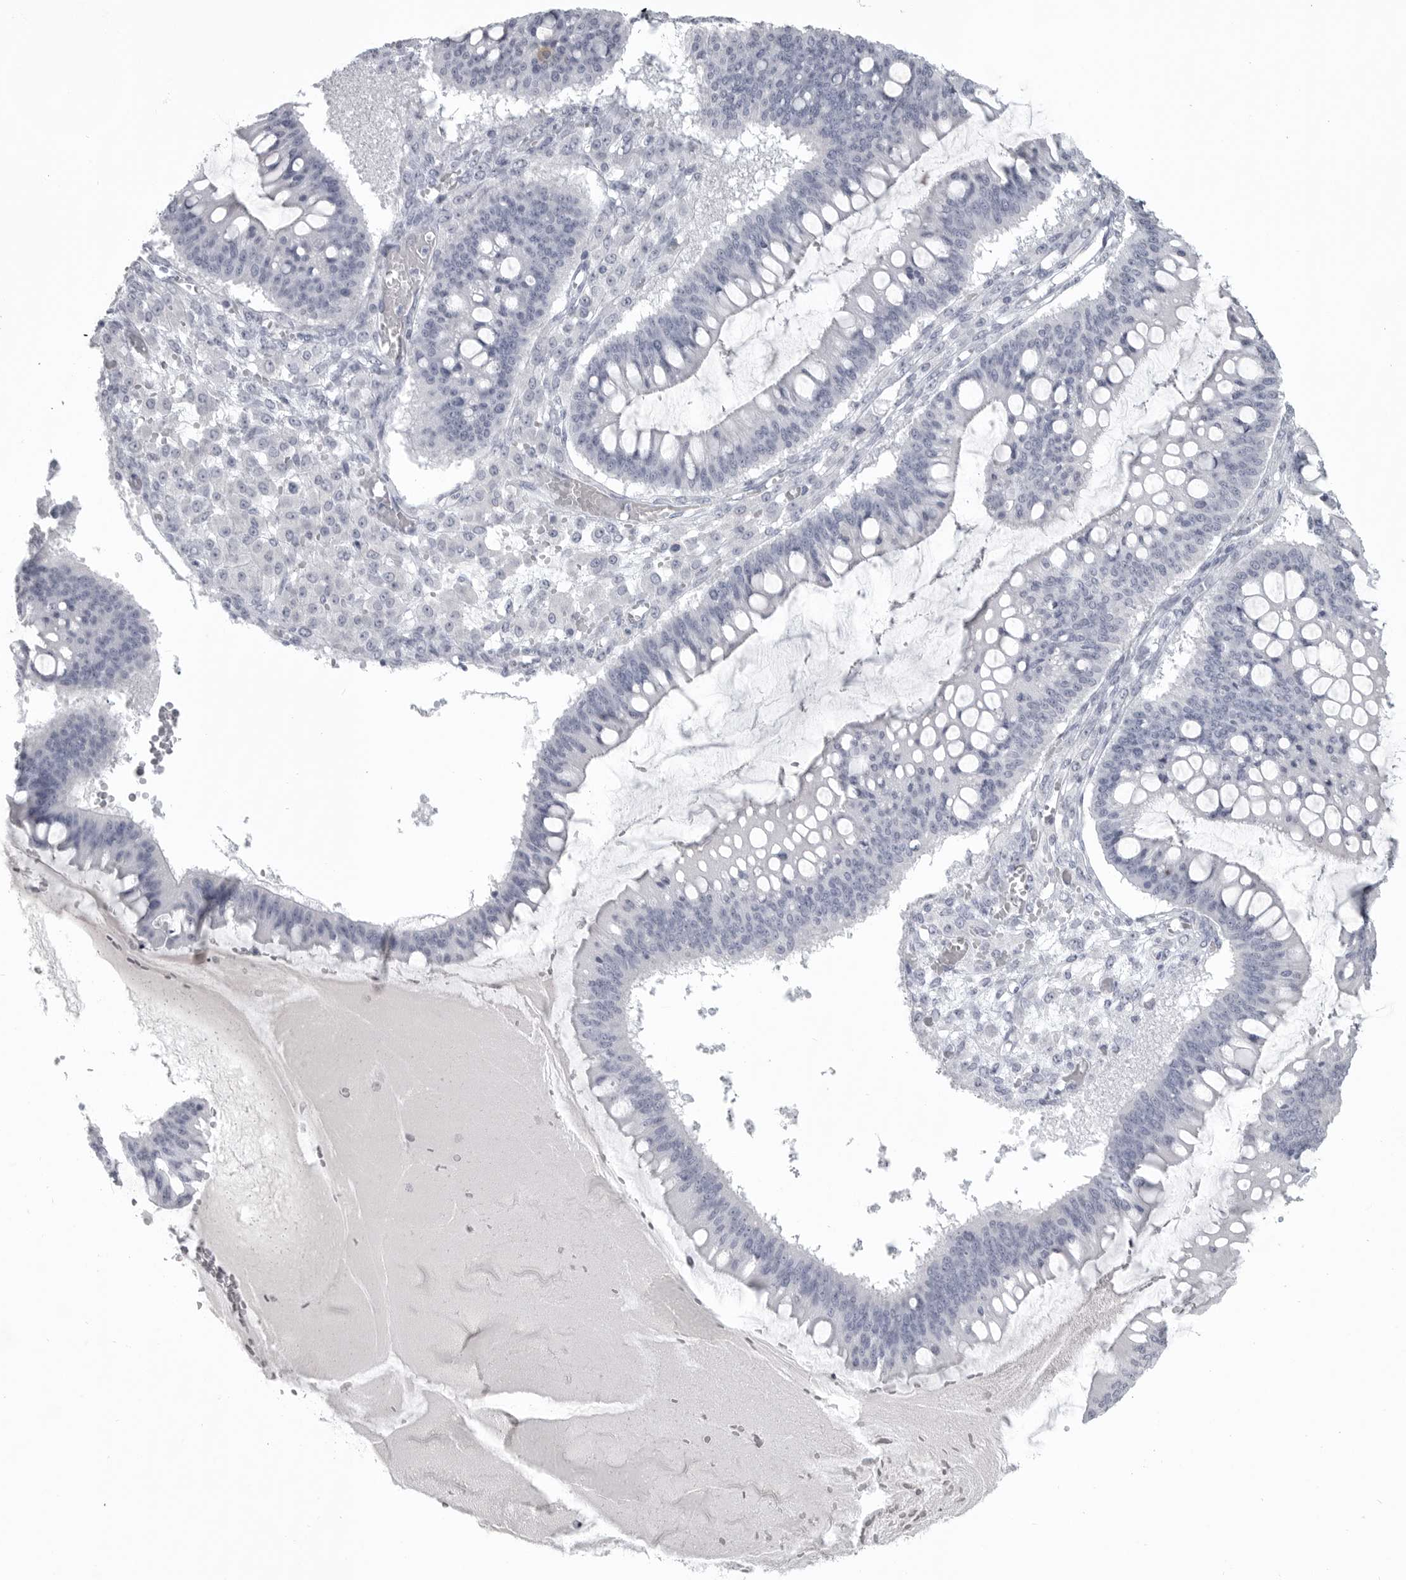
{"staining": {"intensity": "negative", "quantity": "none", "location": "none"}, "tissue": "ovarian cancer", "cell_type": "Tumor cells", "image_type": "cancer", "snomed": [{"axis": "morphology", "description": "Cystadenocarcinoma, mucinous, NOS"}, {"axis": "topography", "description": "Ovary"}], "caption": "Immunohistochemistry photomicrograph of neoplastic tissue: human ovarian cancer stained with DAB reveals no significant protein expression in tumor cells.", "gene": "LY6D", "patient": {"sex": "female", "age": 73}}